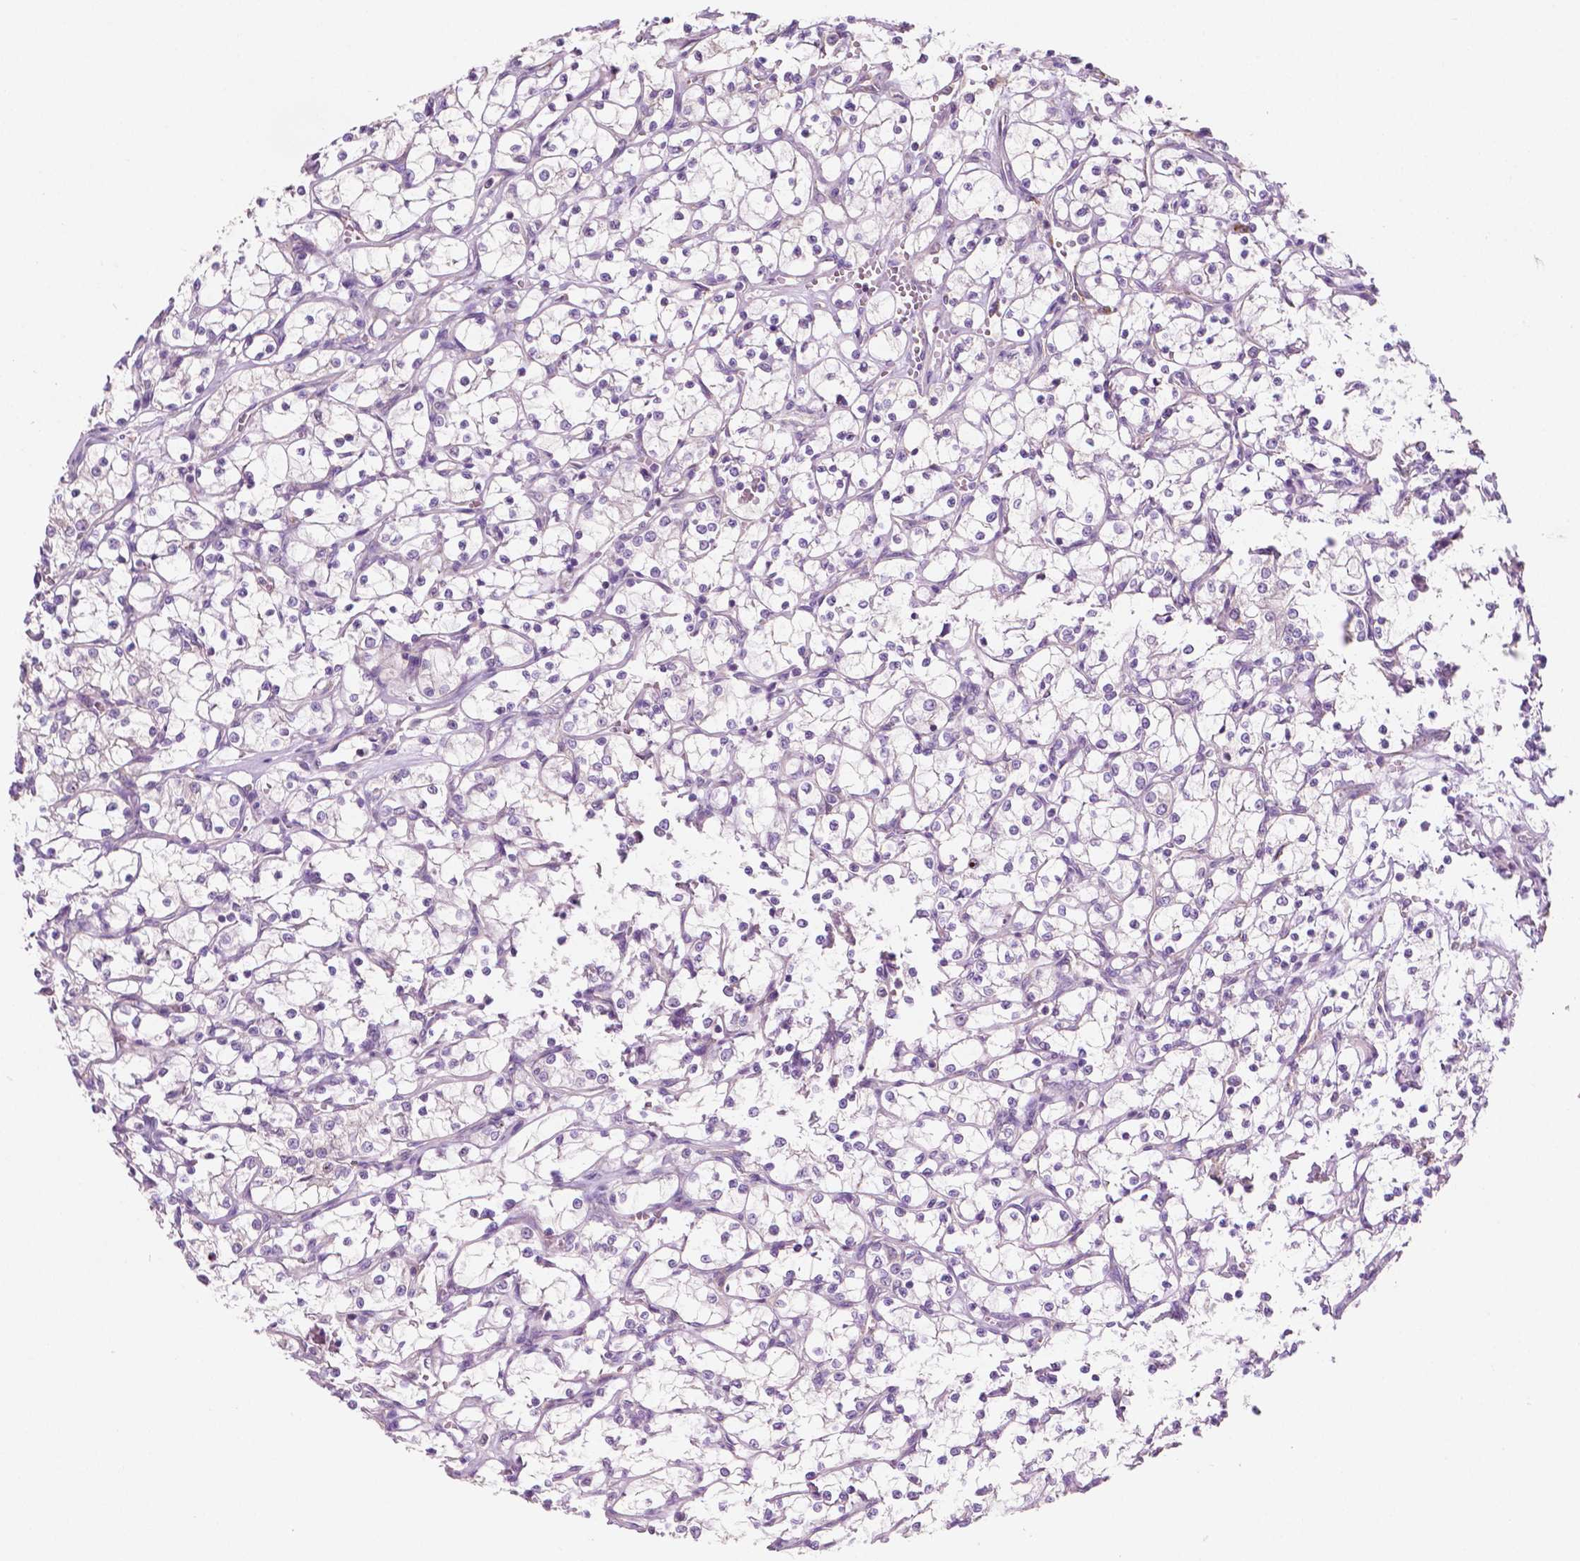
{"staining": {"intensity": "negative", "quantity": "none", "location": "none"}, "tissue": "renal cancer", "cell_type": "Tumor cells", "image_type": "cancer", "snomed": [{"axis": "morphology", "description": "Adenocarcinoma, NOS"}, {"axis": "topography", "description": "Kidney"}], "caption": "Tumor cells show no significant protein positivity in renal adenocarcinoma. Nuclei are stained in blue.", "gene": "LRP1B", "patient": {"sex": "female", "age": 69}}